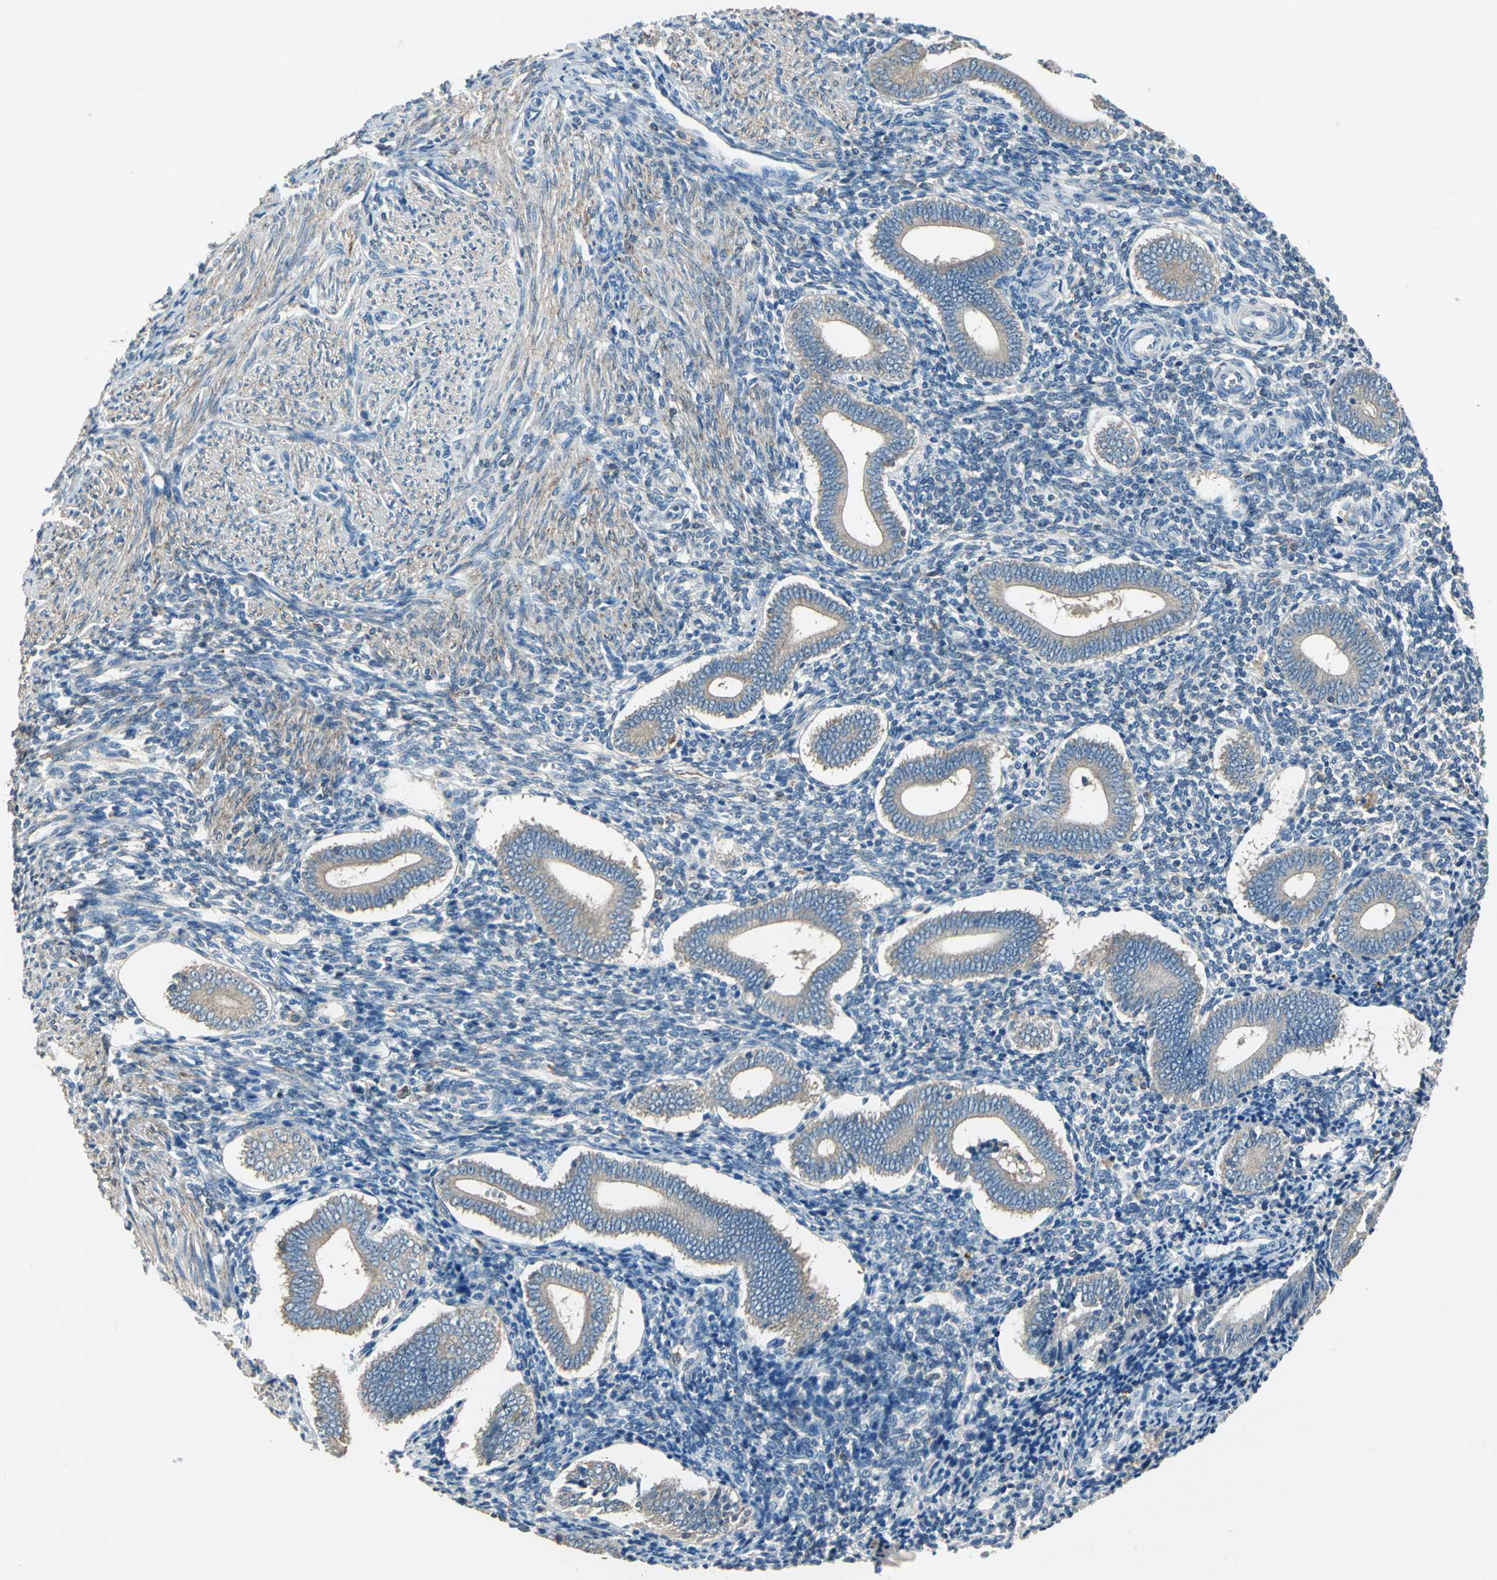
{"staining": {"intensity": "negative", "quantity": "none", "location": "none"}, "tissue": "endometrium", "cell_type": "Cells in endometrial stroma", "image_type": "normal", "snomed": [{"axis": "morphology", "description": "Normal tissue, NOS"}, {"axis": "topography", "description": "Uterus"}, {"axis": "topography", "description": "Endometrium"}], "caption": "This histopathology image is of benign endometrium stained with IHC to label a protein in brown with the nuclei are counter-stained blue. There is no staining in cells in endometrial stroma.", "gene": "PRKCA", "patient": {"sex": "female", "age": 33}}